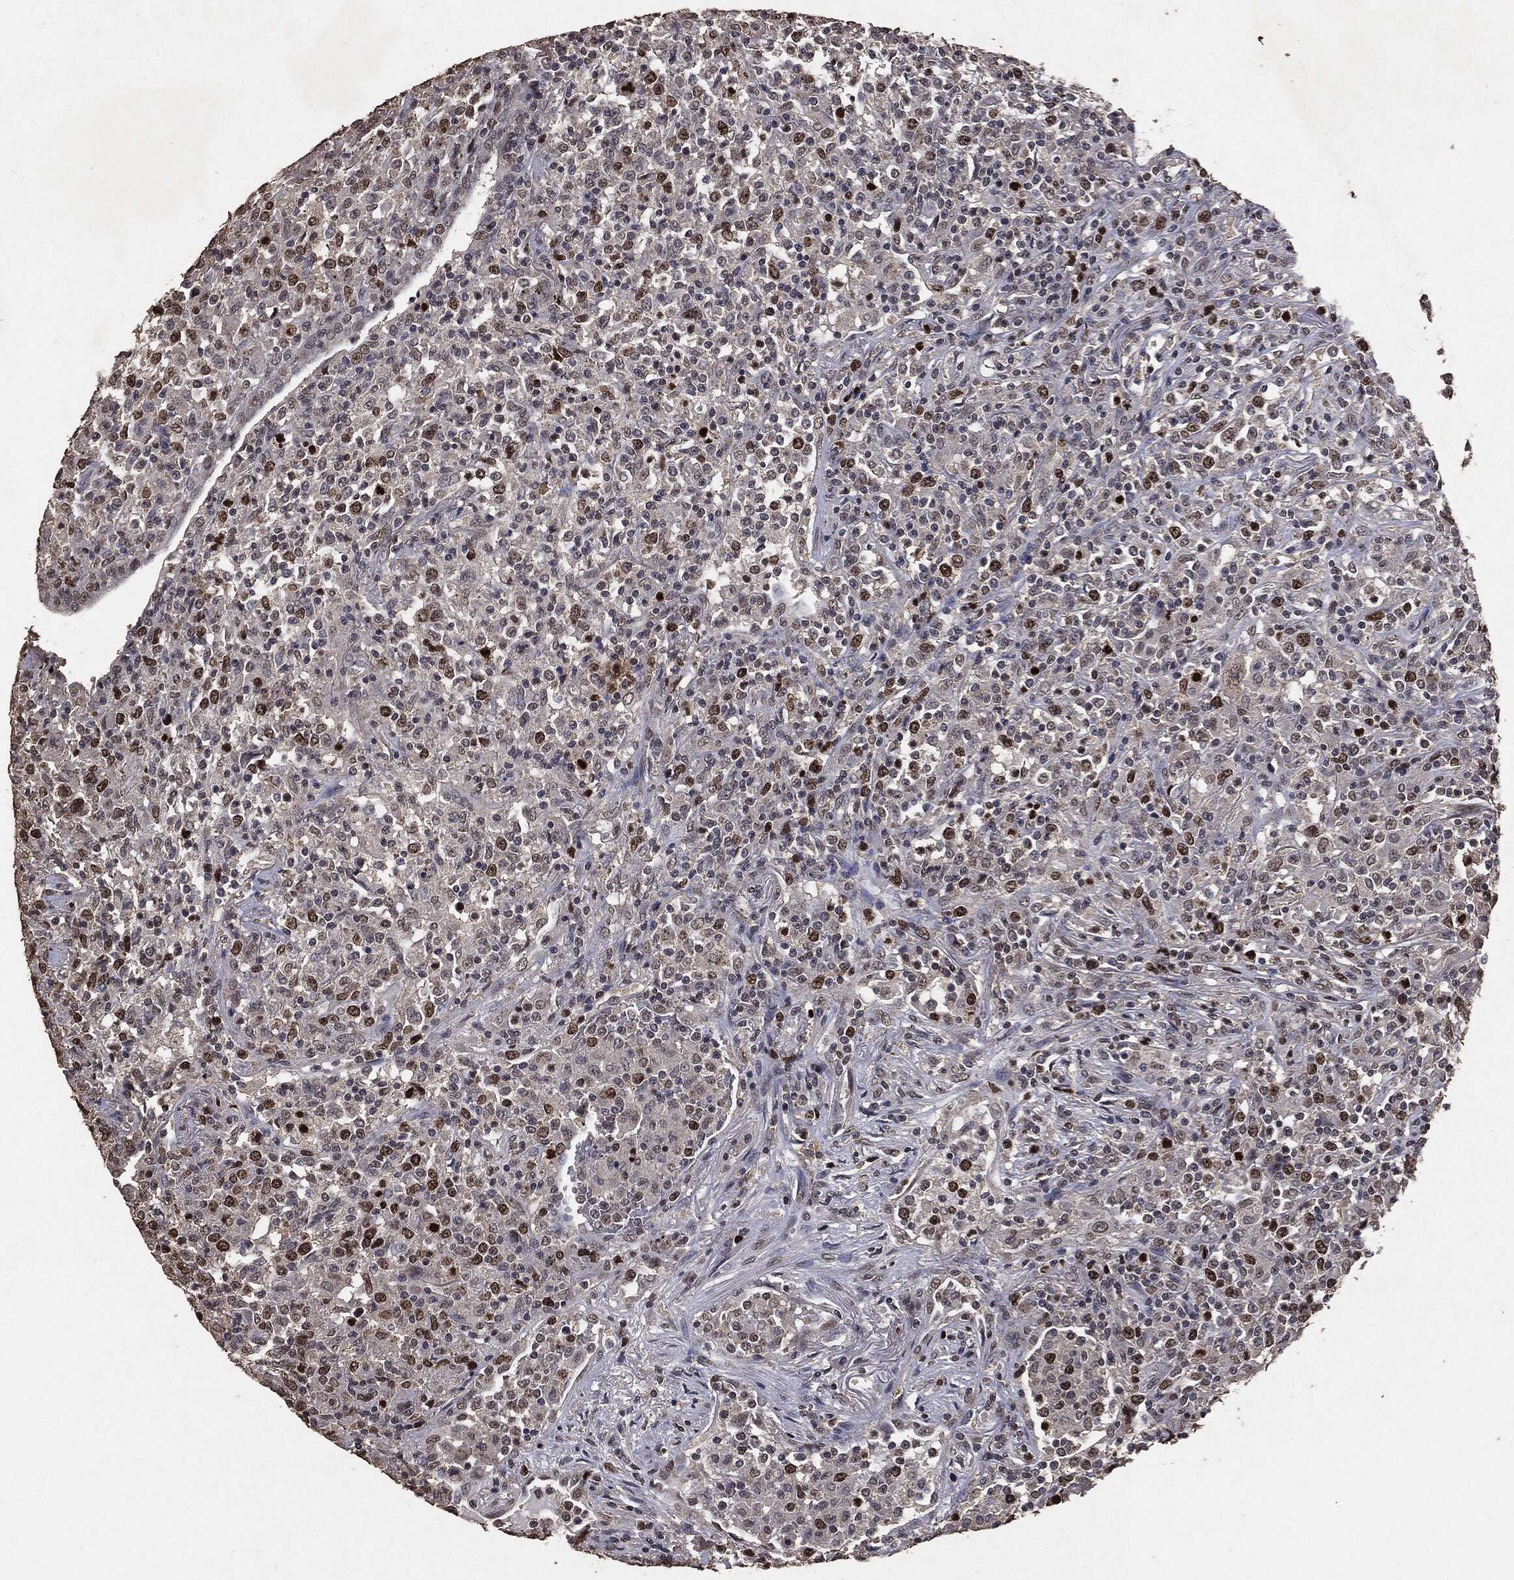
{"staining": {"intensity": "moderate", "quantity": "25%-75%", "location": "nuclear"}, "tissue": "lymphoma", "cell_type": "Tumor cells", "image_type": "cancer", "snomed": [{"axis": "morphology", "description": "Malignant lymphoma, non-Hodgkin's type, High grade"}, {"axis": "topography", "description": "Lung"}], "caption": "Human lymphoma stained for a protein (brown) shows moderate nuclear positive positivity in about 25%-75% of tumor cells.", "gene": "RAD18", "patient": {"sex": "male", "age": 79}}